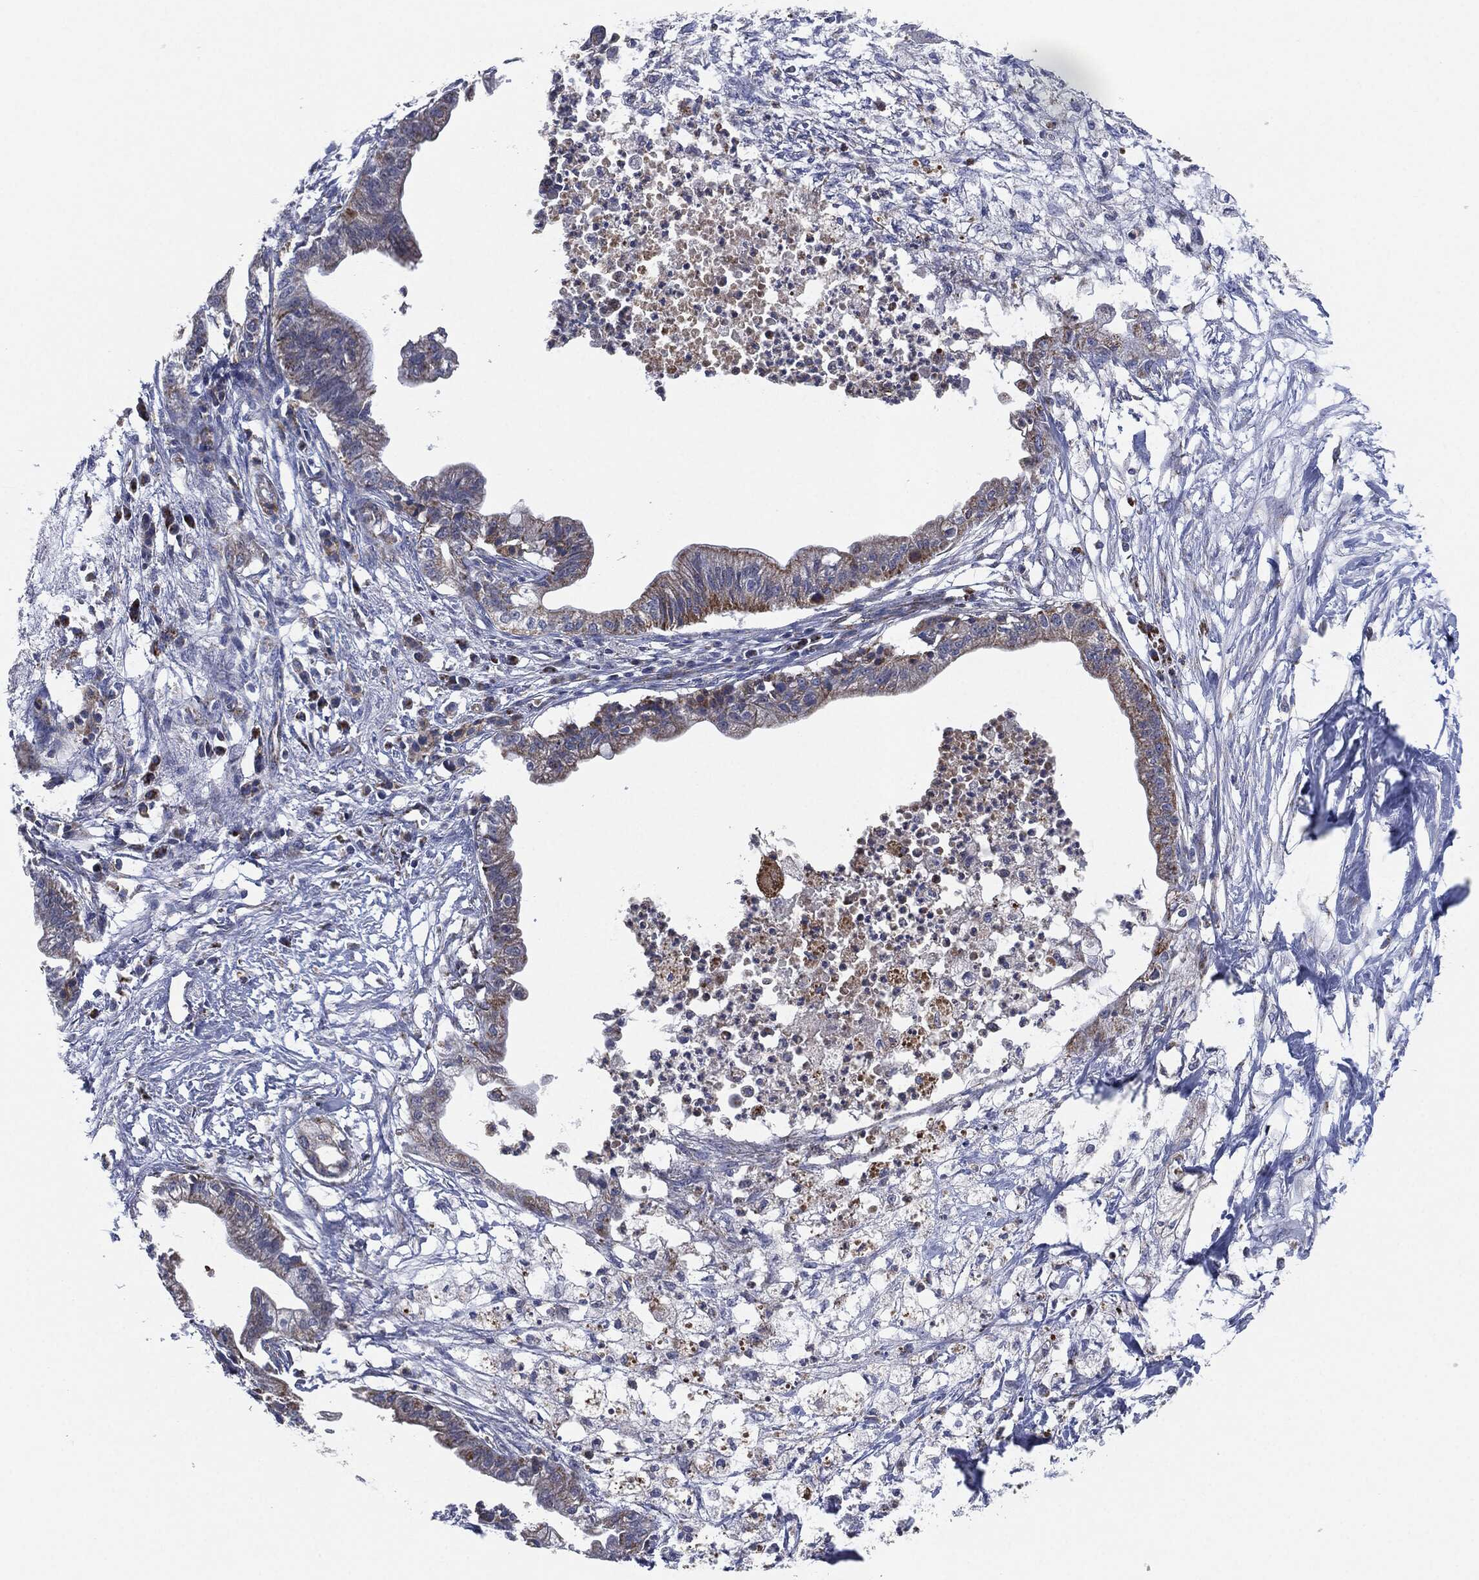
{"staining": {"intensity": "moderate", "quantity": "25%-75%", "location": "cytoplasmic/membranous"}, "tissue": "pancreatic cancer", "cell_type": "Tumor cells", "image_type": "cancer", "snomed": [{"axis": "morphology", "description": "Normal tissue, NOS"}, {"axis": "morphology", "description": "Adenocarcinoma, NOS"}, {"axis": "topography", "description": "Pancreas"}], "caption": "This is a photomicrograph of immunohistochemistry (IHC) staining of pancreatic cancer (adenocarcinoma), which shows moderate staining in the cytoplasmic/membranous of tumor cells.", "gene": "NDUFV2", "patient": {"sex": "female", "age": 58}}